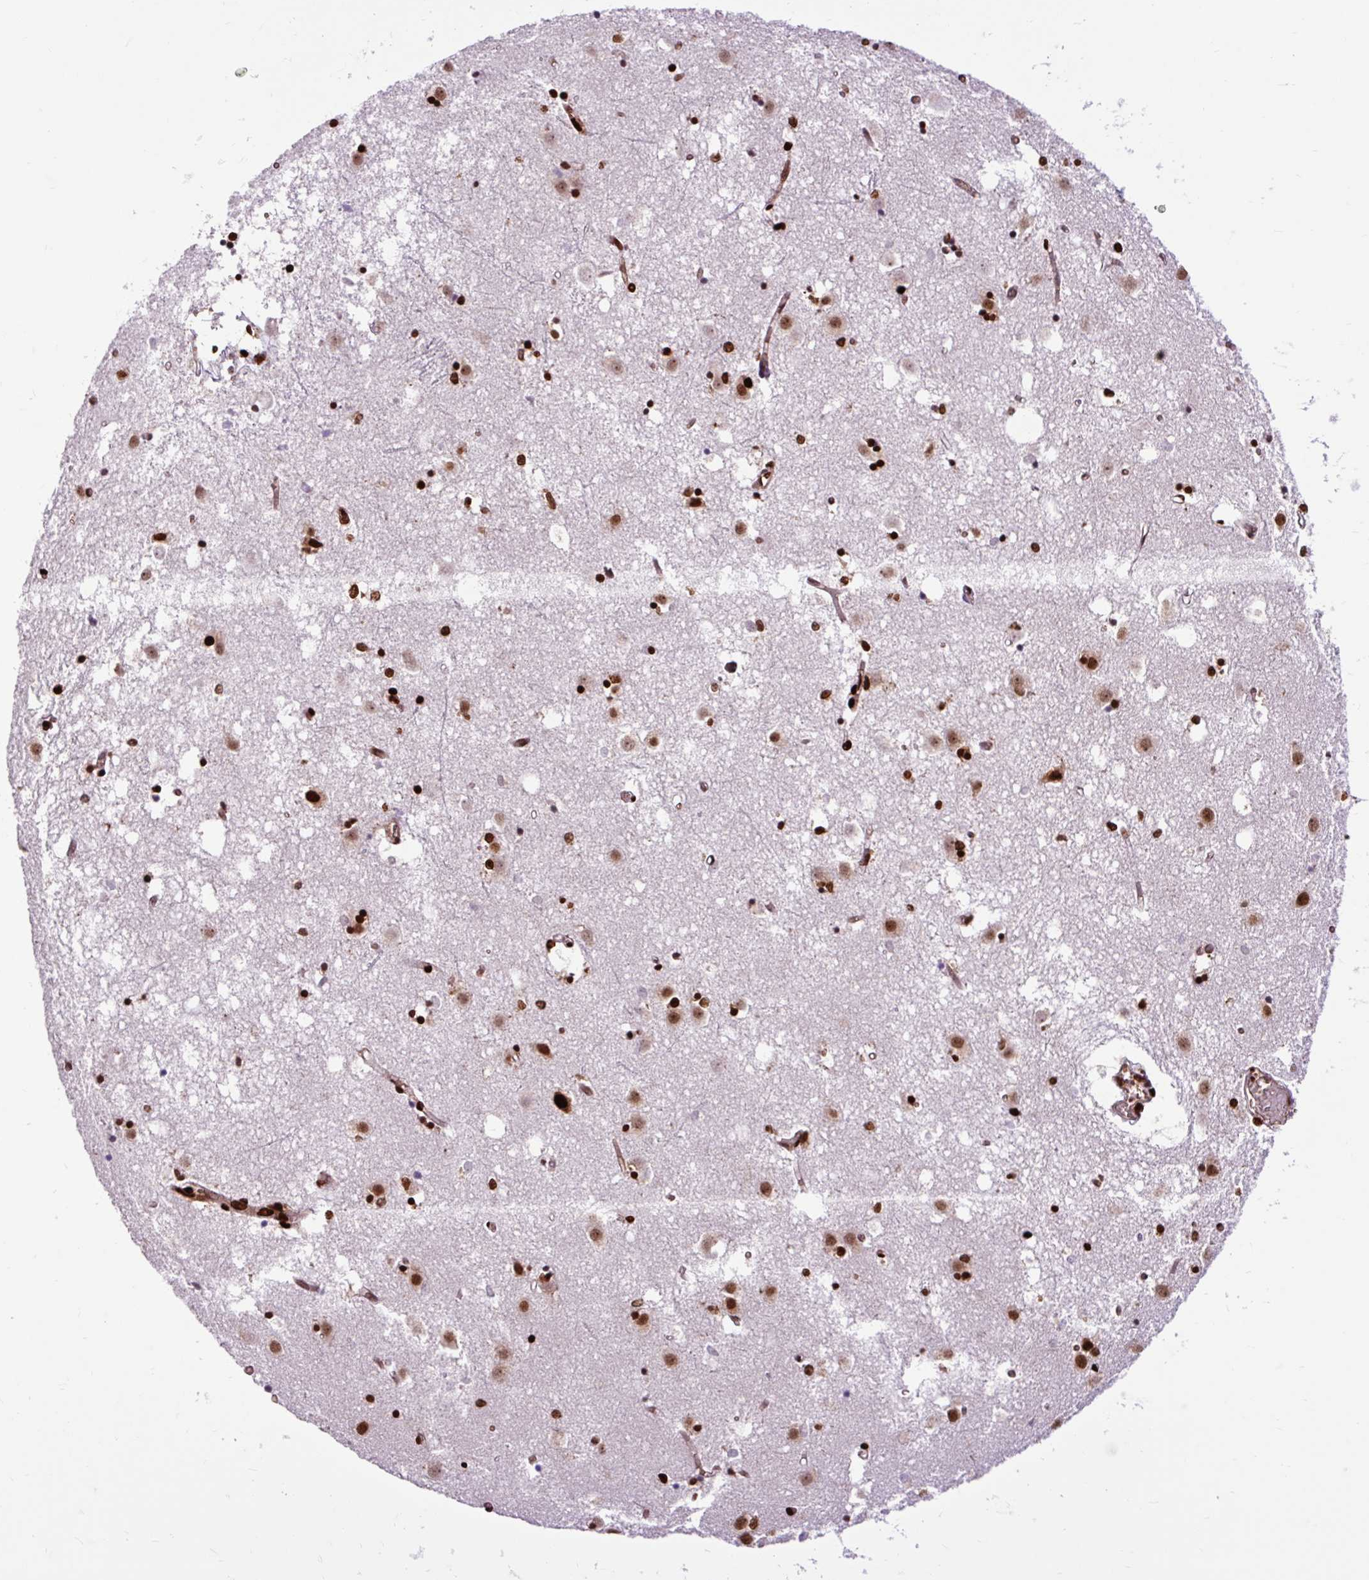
{"staining": {"intensity": "strong", "quantity": ">75%", "location": "nuclear"}, "tissue": "caudate", "cell_type": "Glial cells", "image_type": "normal", "snomed": [{"axis": "morphology", "description": "Normal tissue, NOS"}, {"axis": "topography", "description": "Lateral ventricle wall"}], "caption": "Immunohistochemical staining of normal caudate shows strong nuclear protein positivity in about >75% of glial cells.", "gene": "FUS", "patient": {"sex": "male", "age": 70}}